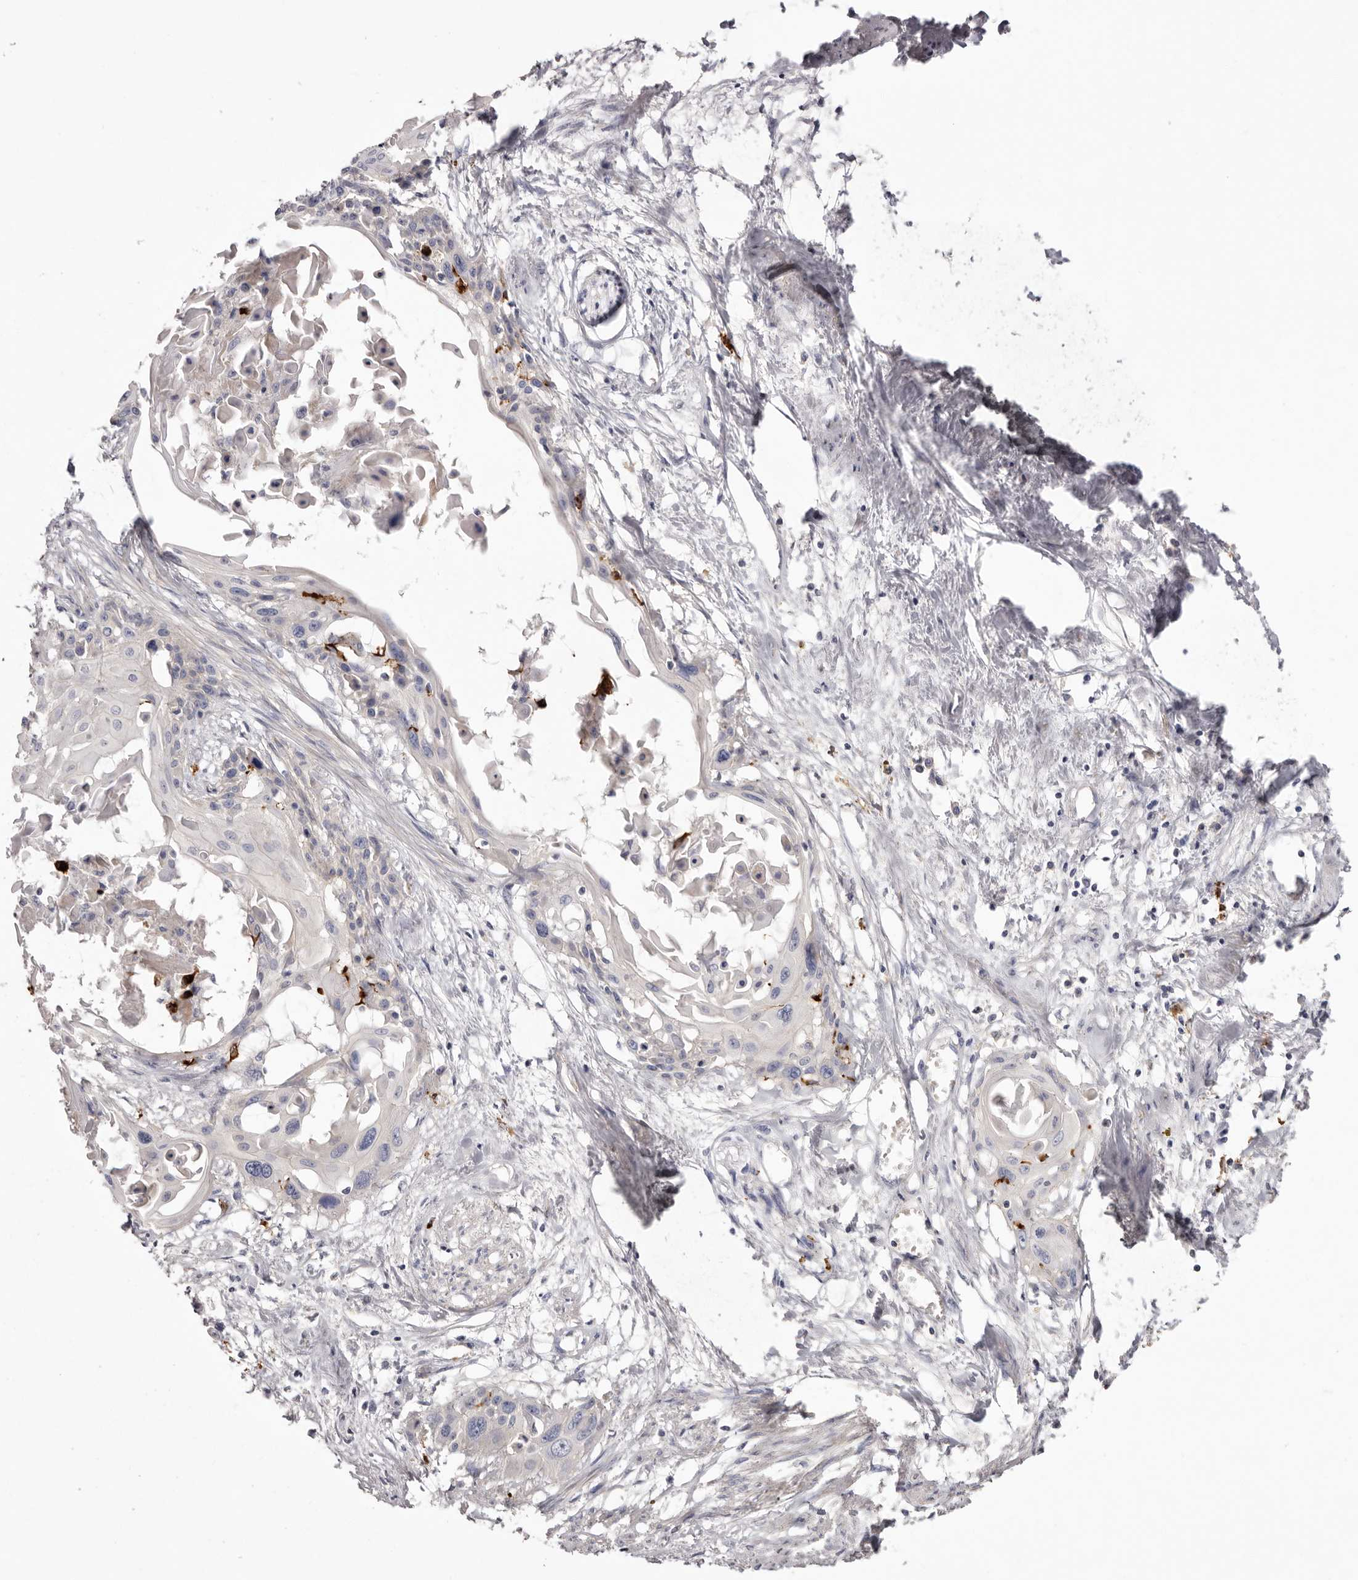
{"staining": {"intensity": "negative", "quantity": "none", "location": "none"}, "tissue": "cervical cancer", "cell_type": "Tumor cells", "image_type": "cancer", "snomed": [{"axis": "morphology", "description": "Squamous cell carcinoma, NOS"}, {"axis": "topography", "description": "Cervix"}], "caption": "DAB immunohistochemical staining of human cervical squamous cell carcinoma shows no significant positivity in tumor cells.", "gene": "S1PR5", "patient": {"sex": "female", "age": 57}}